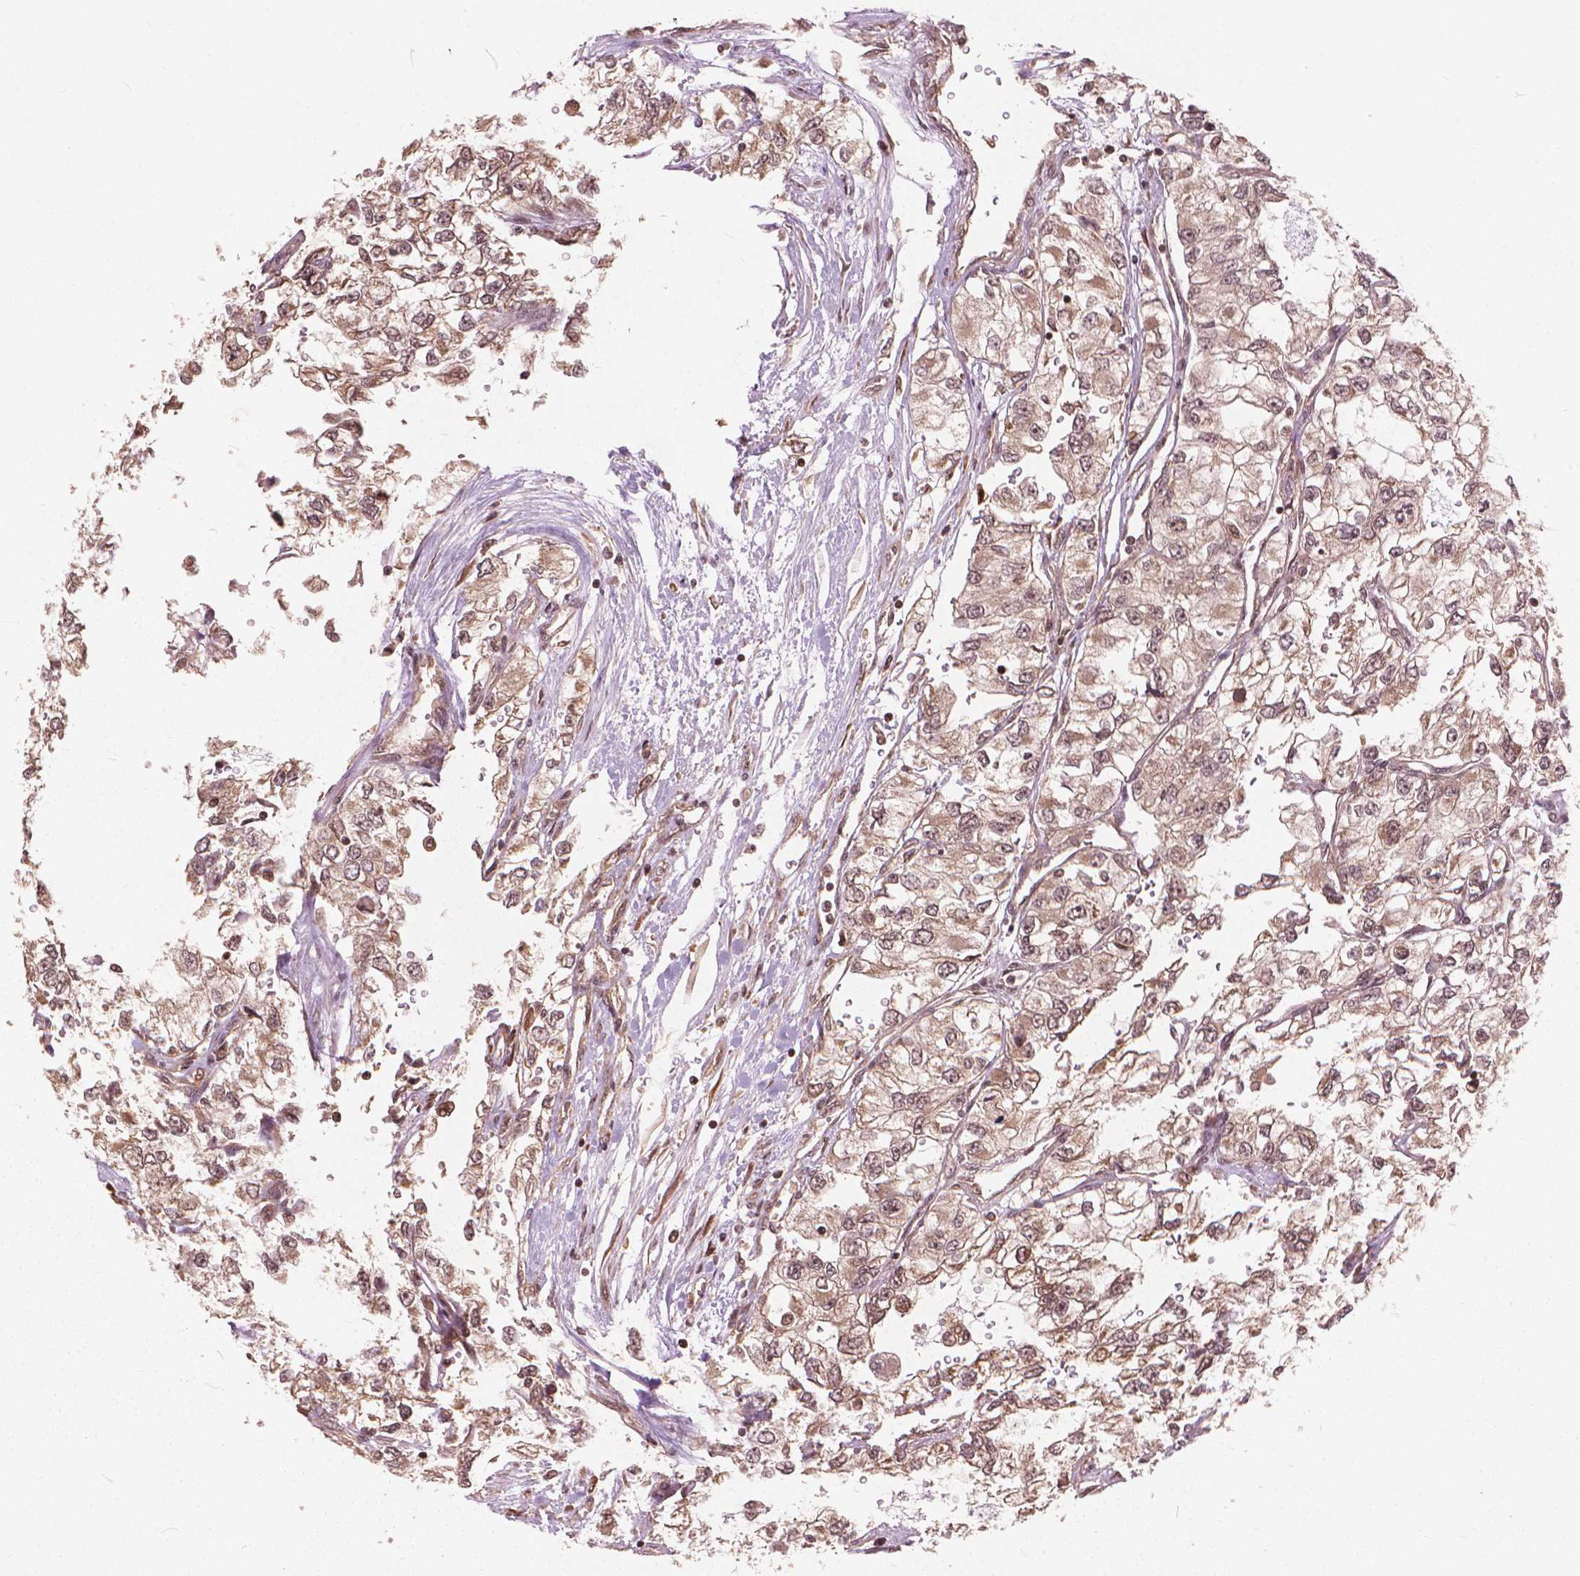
{"staining": {"intensity": "moderate", "quantity": "<25%", "location": "cytoplasmic/membranous,nuclear"}, "tissue": "renal cancer", "cell_type": "Tumor cells", "image_type": "cancer", "snomed": [{"axis": "morphology", "description": "Adenocarcinoma, NOS"}, {"axis": "topography", "description": "Kidney"}], "caption": "This micrograph reveals renal cancer stained with IHC to label a protein in brown. The cytoplasmic/membranous and nuclear of tumor cells show moderate positivity for the protein. Nuclei are counter-stained blue.", "gene": "SSU72", "patient": {"sex": "female", "age": 59}}